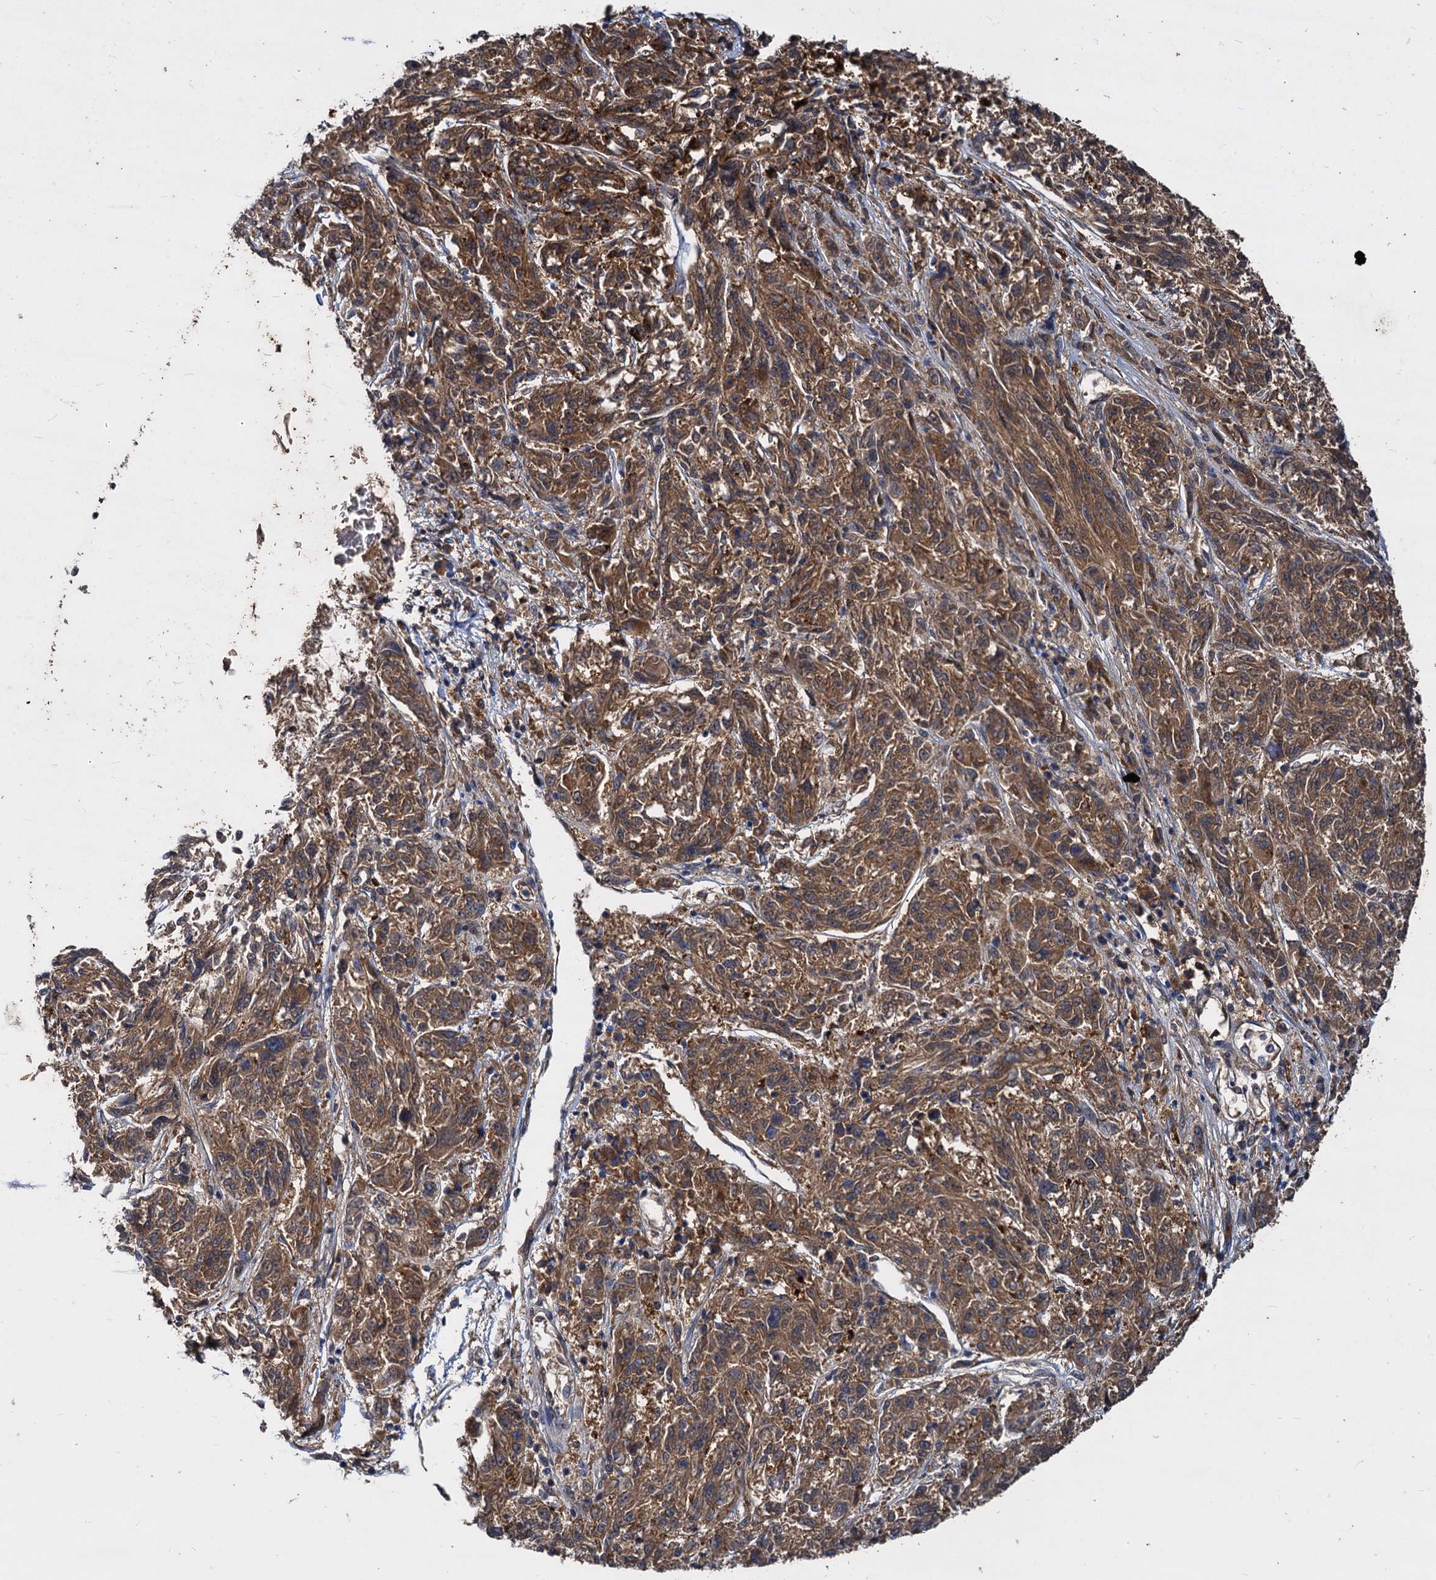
{"staining": {"intensity": "strong", "quantity": ">75%", "location": "cytoplasmic/membranous"}, "tissue": "melanoma", "cell_type": "Tumor cells", "image_type": "cancer", "snomed": [{"axis": "morphology", "description": "Malignant melanoma, NOS"}, {"axis": "topography", "description": "Skin"}], "caption": "Protein staining demonstrates strong cytoplasmic/membranous expression in approximately >75% of tumor cells in malignant melanoma.", "gene": "CCDC184", "patient": {"sex": "male", "age": 53}}